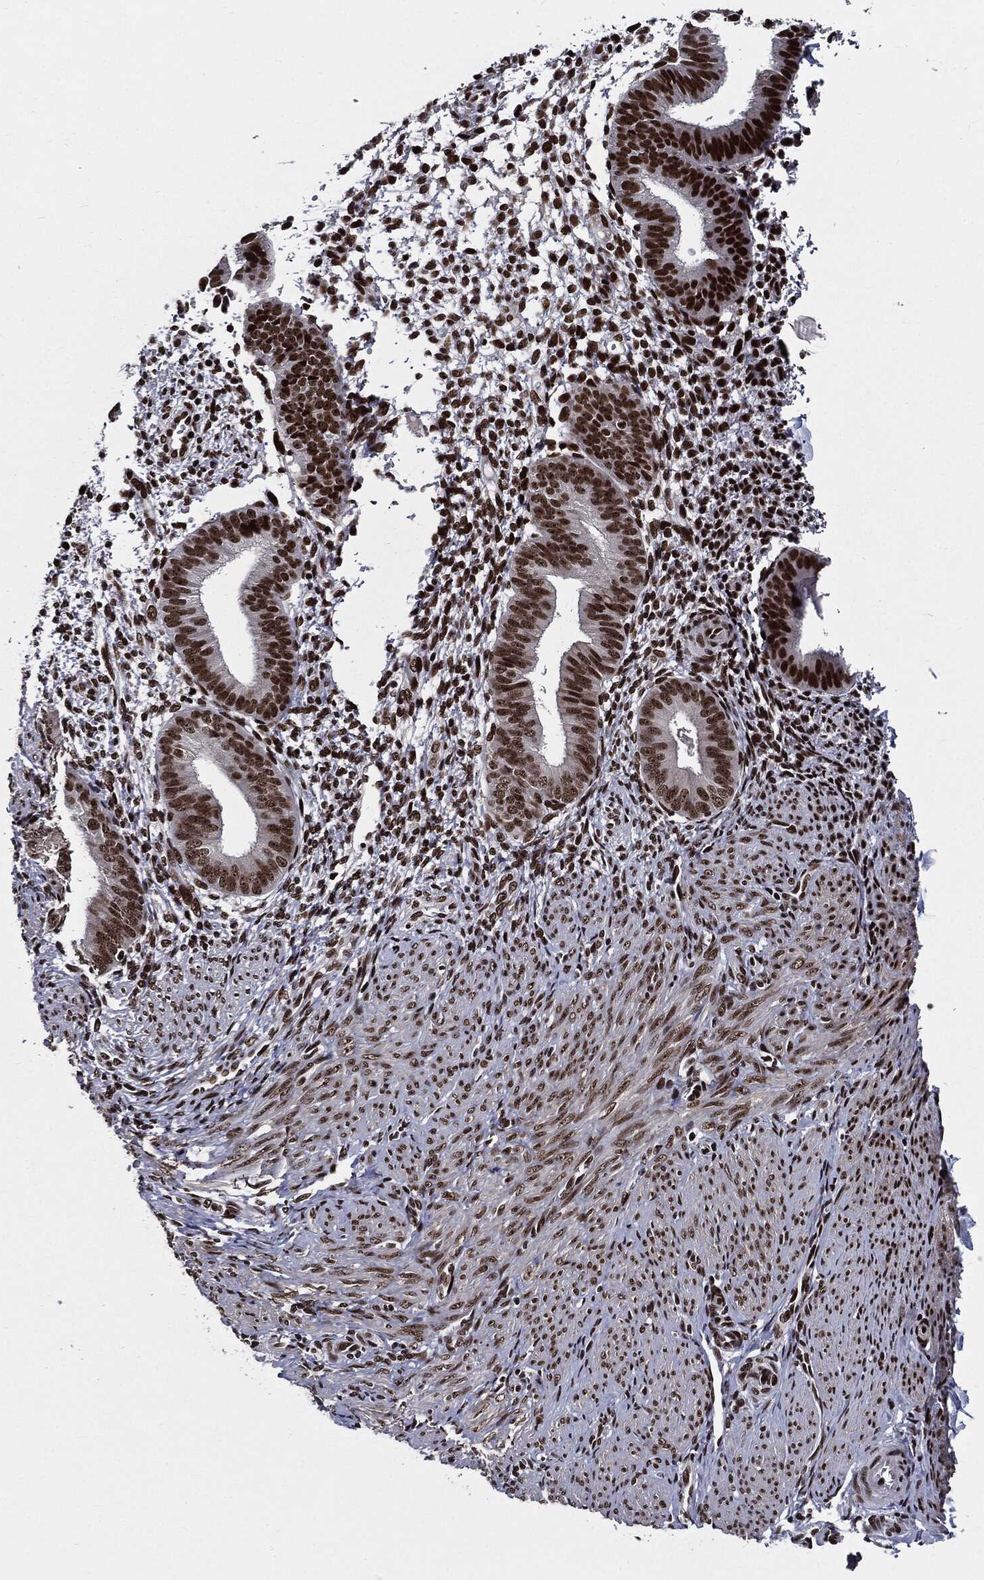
{"staining": {"intensity": "moderate", "quantity": "25%-75%", "location": "nuclear"}, "tissue": "endometrium", "cell_type": "Cells in endometrial stroma", "image_type": "normal", "snomed": [{"axis": "morphology", "description": "Normal tissue, NOS"}, {"axis": "topography", "description": "Endometrium"}], "caption": "An image of endometrium stained for a protein reveals moderate nuclear brown staining in cells in endometrial stroma. The staining was performed using DAB to visualize the protein expression in brown, while the nuclei were stained in blue with hematoxylin (Magnification: 20x).", "gene": "ZFP91", "patient": {"sex": "female", "age": 47}}